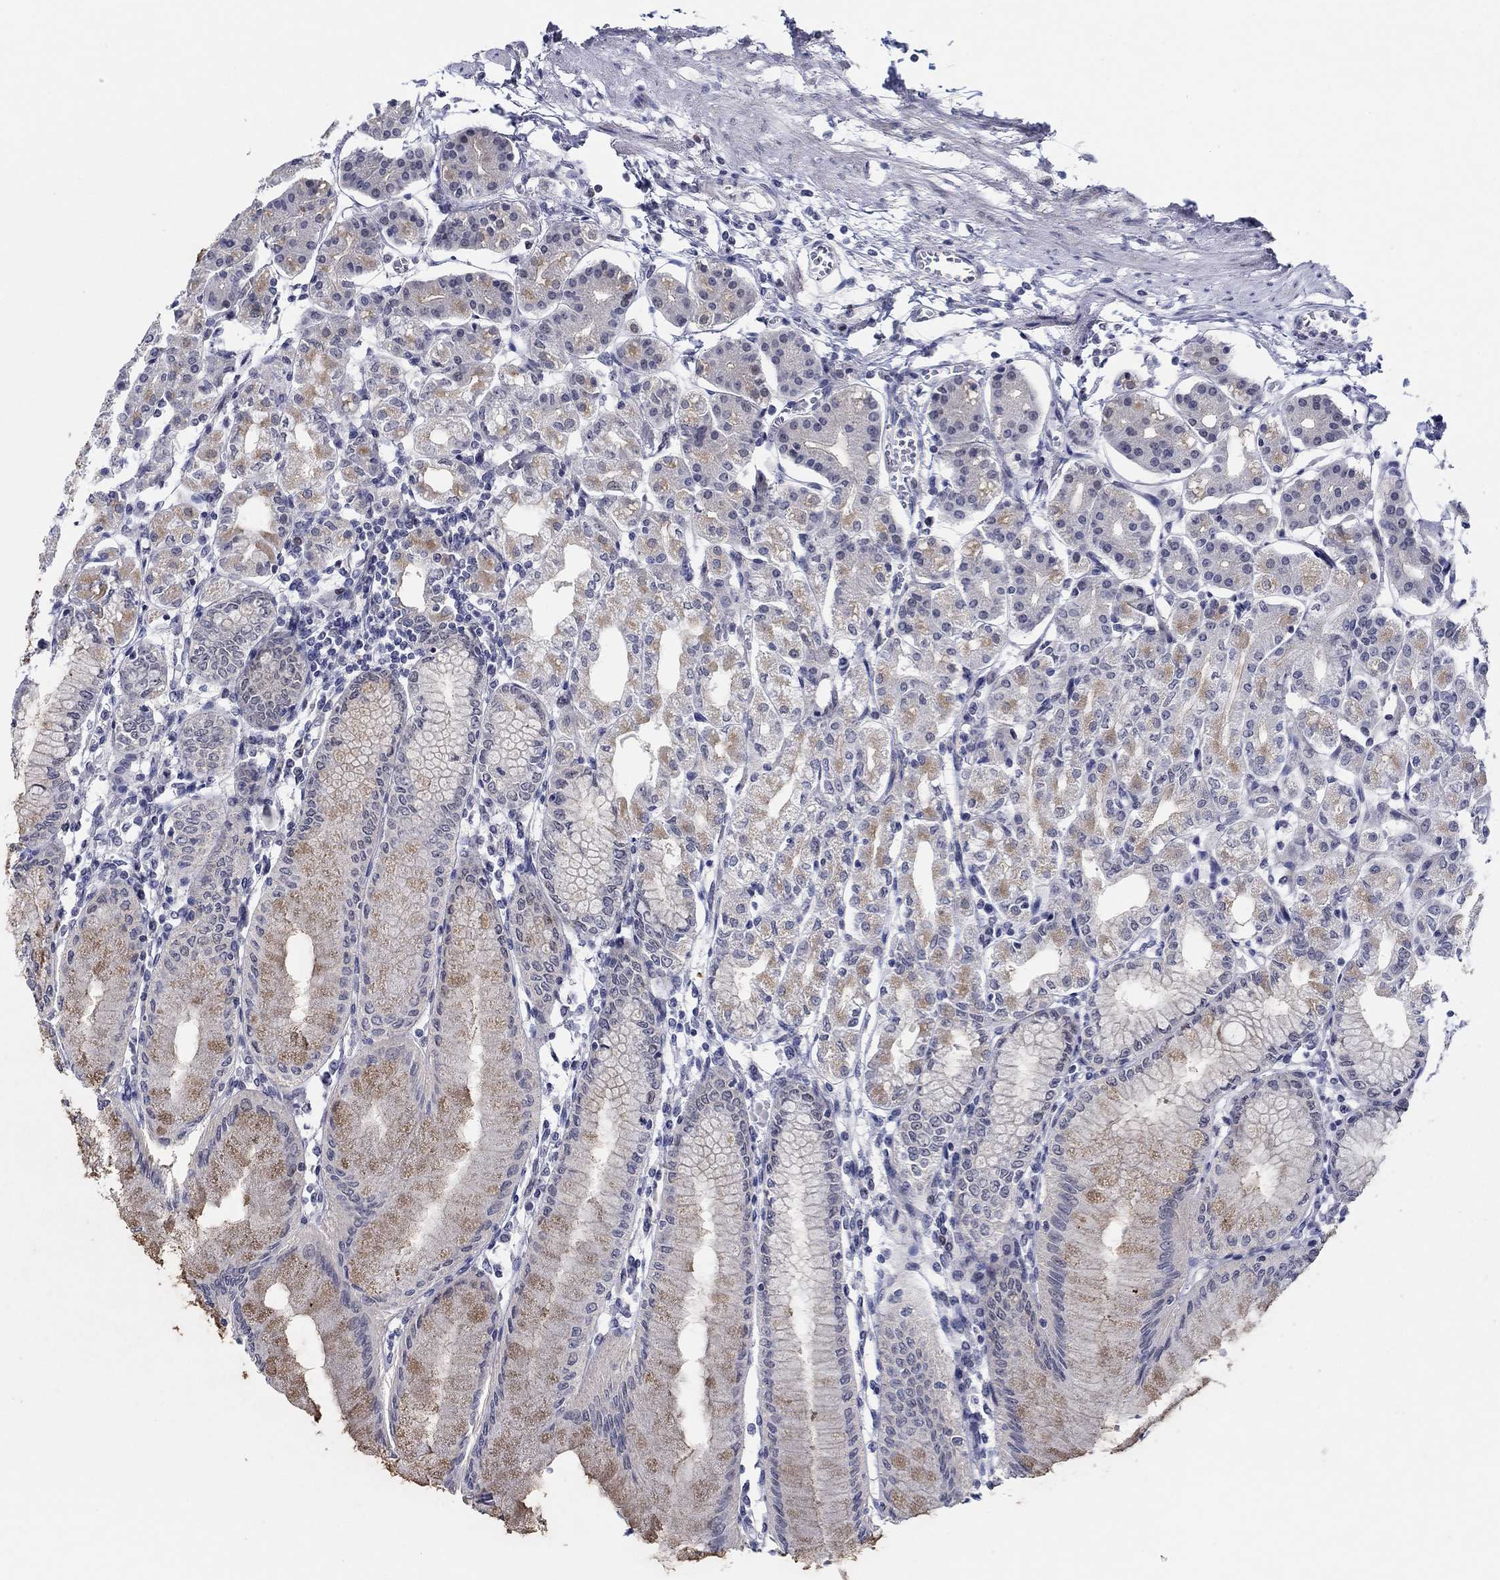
{"staining": {"intensity": "strong", "quantity": "<25%", "location": "cytoplasmic/membranous"}, "tissue": "stomach", "cell_type": "Glandular cells", "image_type": "normal", "snomed": [{"axis": "morphology", "description": "Normal tissue, NOS"}, {"axis": "topography", "description": "Skeletal muscle"}, {"axis": "topography", "description": "Stomach"}], "caption": "Stomach stained with immunohistochemistry reveals strong cytoplasmic/membranous staining in about <25% of glandular cells.", "gene": "SLC34A1", "patient": {"sex": "female", "age": 57}}